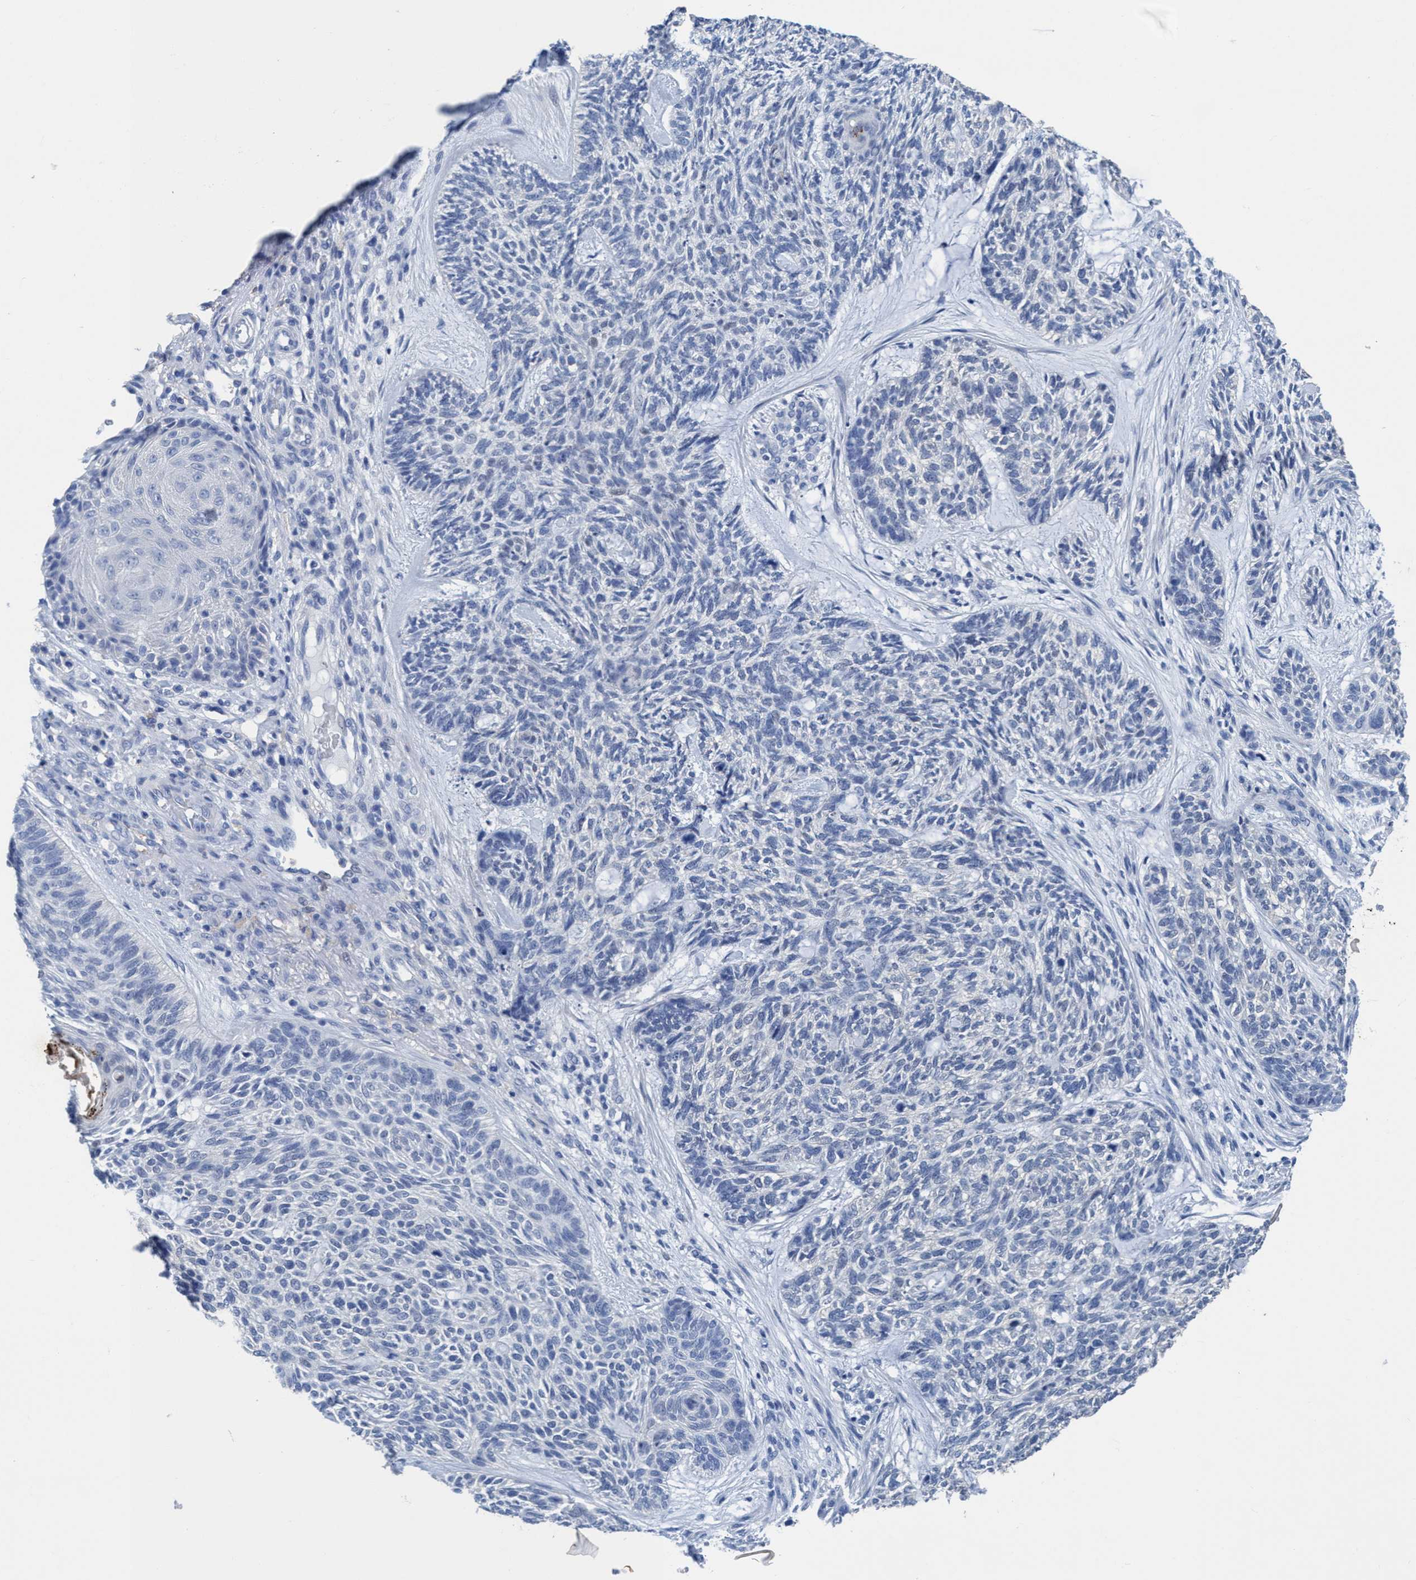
{"staining": {"intensity": "negative", "quantity": "none", "location": "none"}, "tissue": "skin cancer", "cell_type": "Tumor cells", "image_type": "cancer", "snomed": [{"axis": "morphology", "description": "Basal cell carcinoma"}, {"axis": "topography", "description": "Skin"}], "caption": "This micrograph is of skin cancer stained with IHC to label a protein in brown with the nuclei are counter-stained blue. There is no expression in tumor cells. The staining is performed using DAB brown chromogen with nuclei counter-stained in using hematoxylin.", "gene": "DNAI1", "patient": {"sex": "male", "age": 55}}